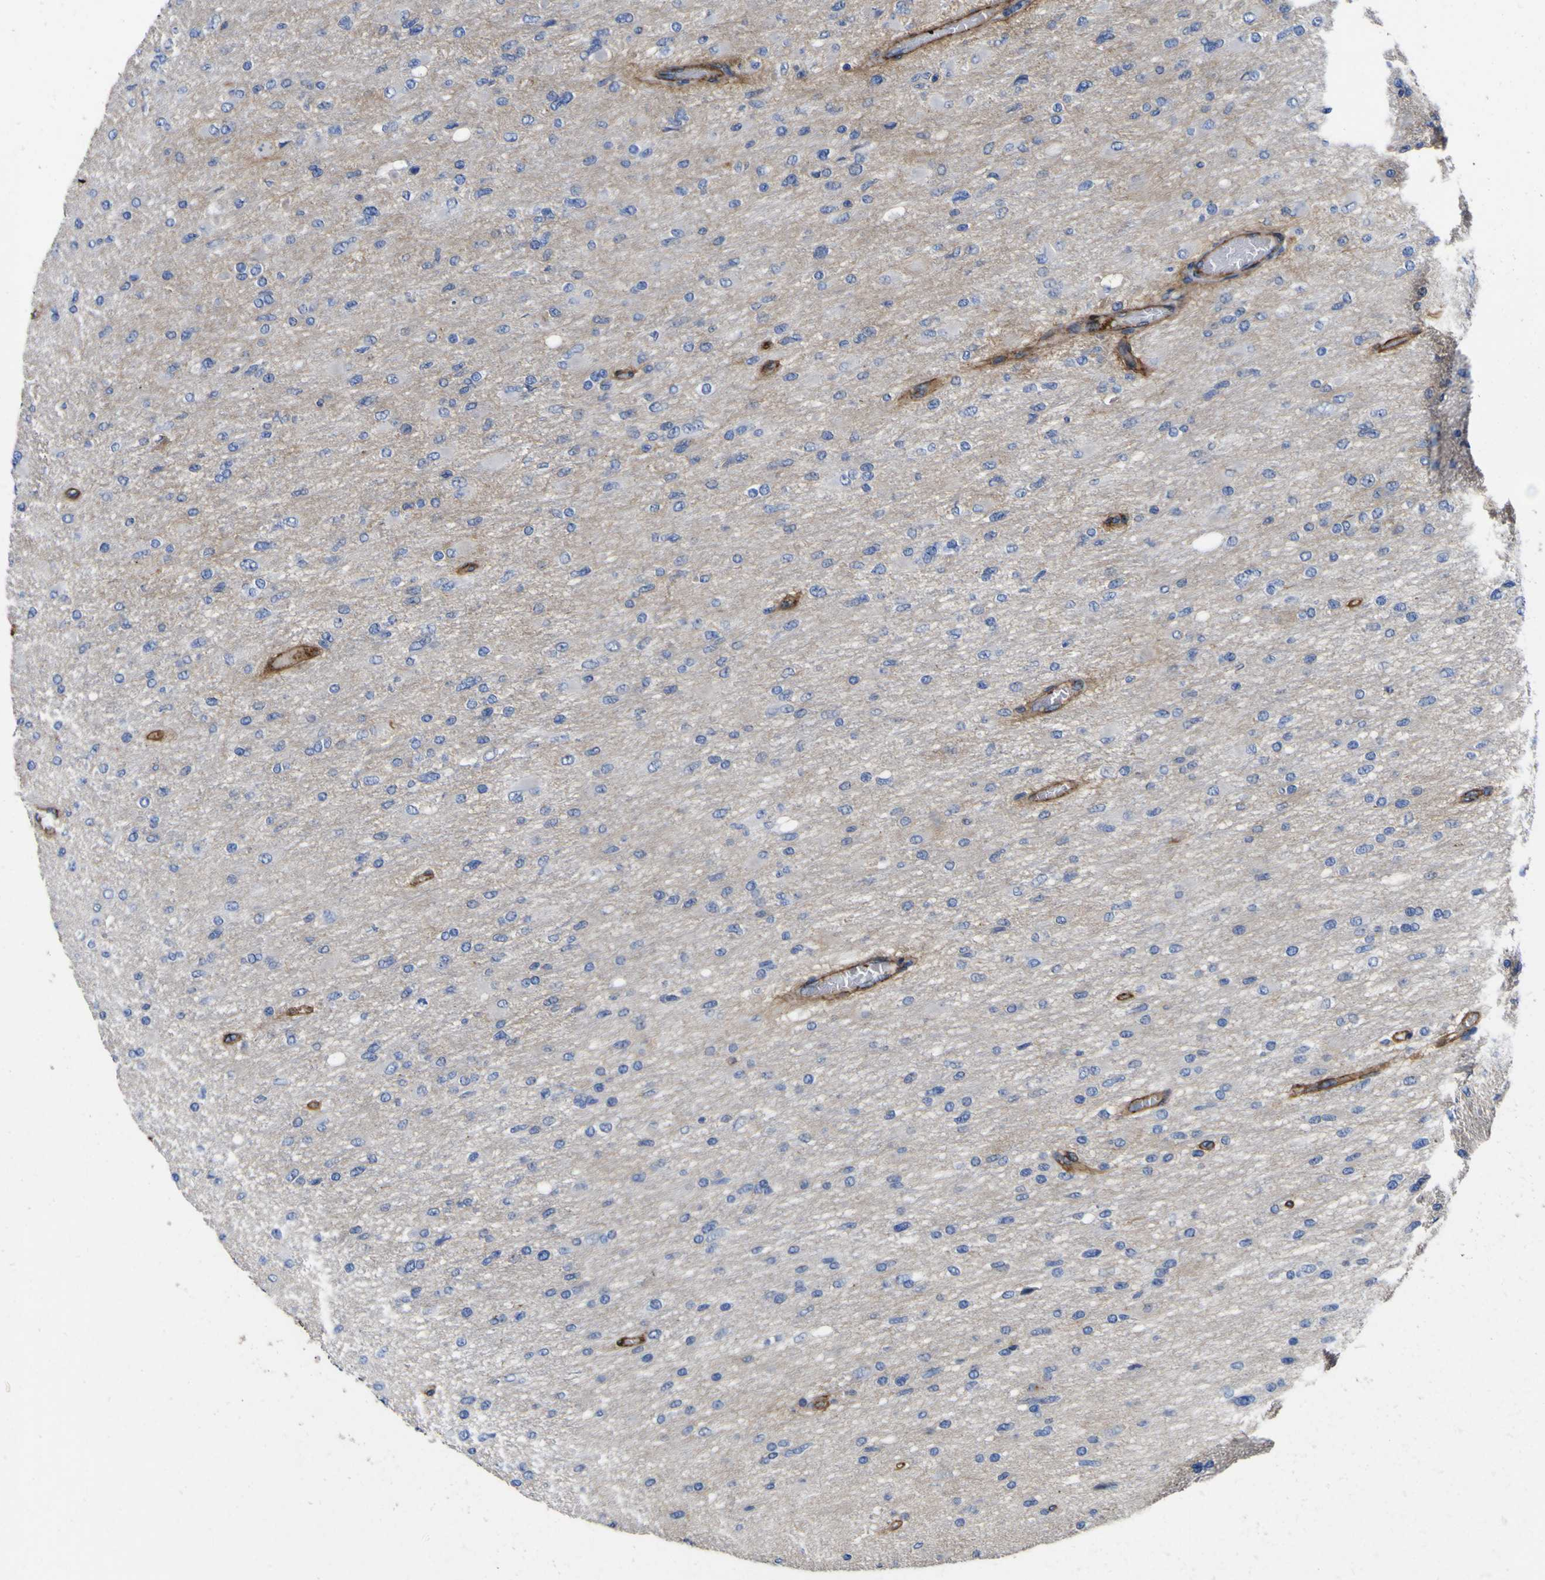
{"staining": {"intensity": "negative", "quantity": "none", "location": "none"}, "tissue": "glioma", "cell_type": "Tumor cells", "image_type": "cancer", "snomed": [{"axis": "morphology", "description": "Glioma, malignant, High grade"}, {"axis": "topography", "description": "Cerebral cortex"}], "caption": "There is no significant expression in tumor cells of glioma.", "gene": "CD151", "patient": {"sex": "female", "age": 36}}